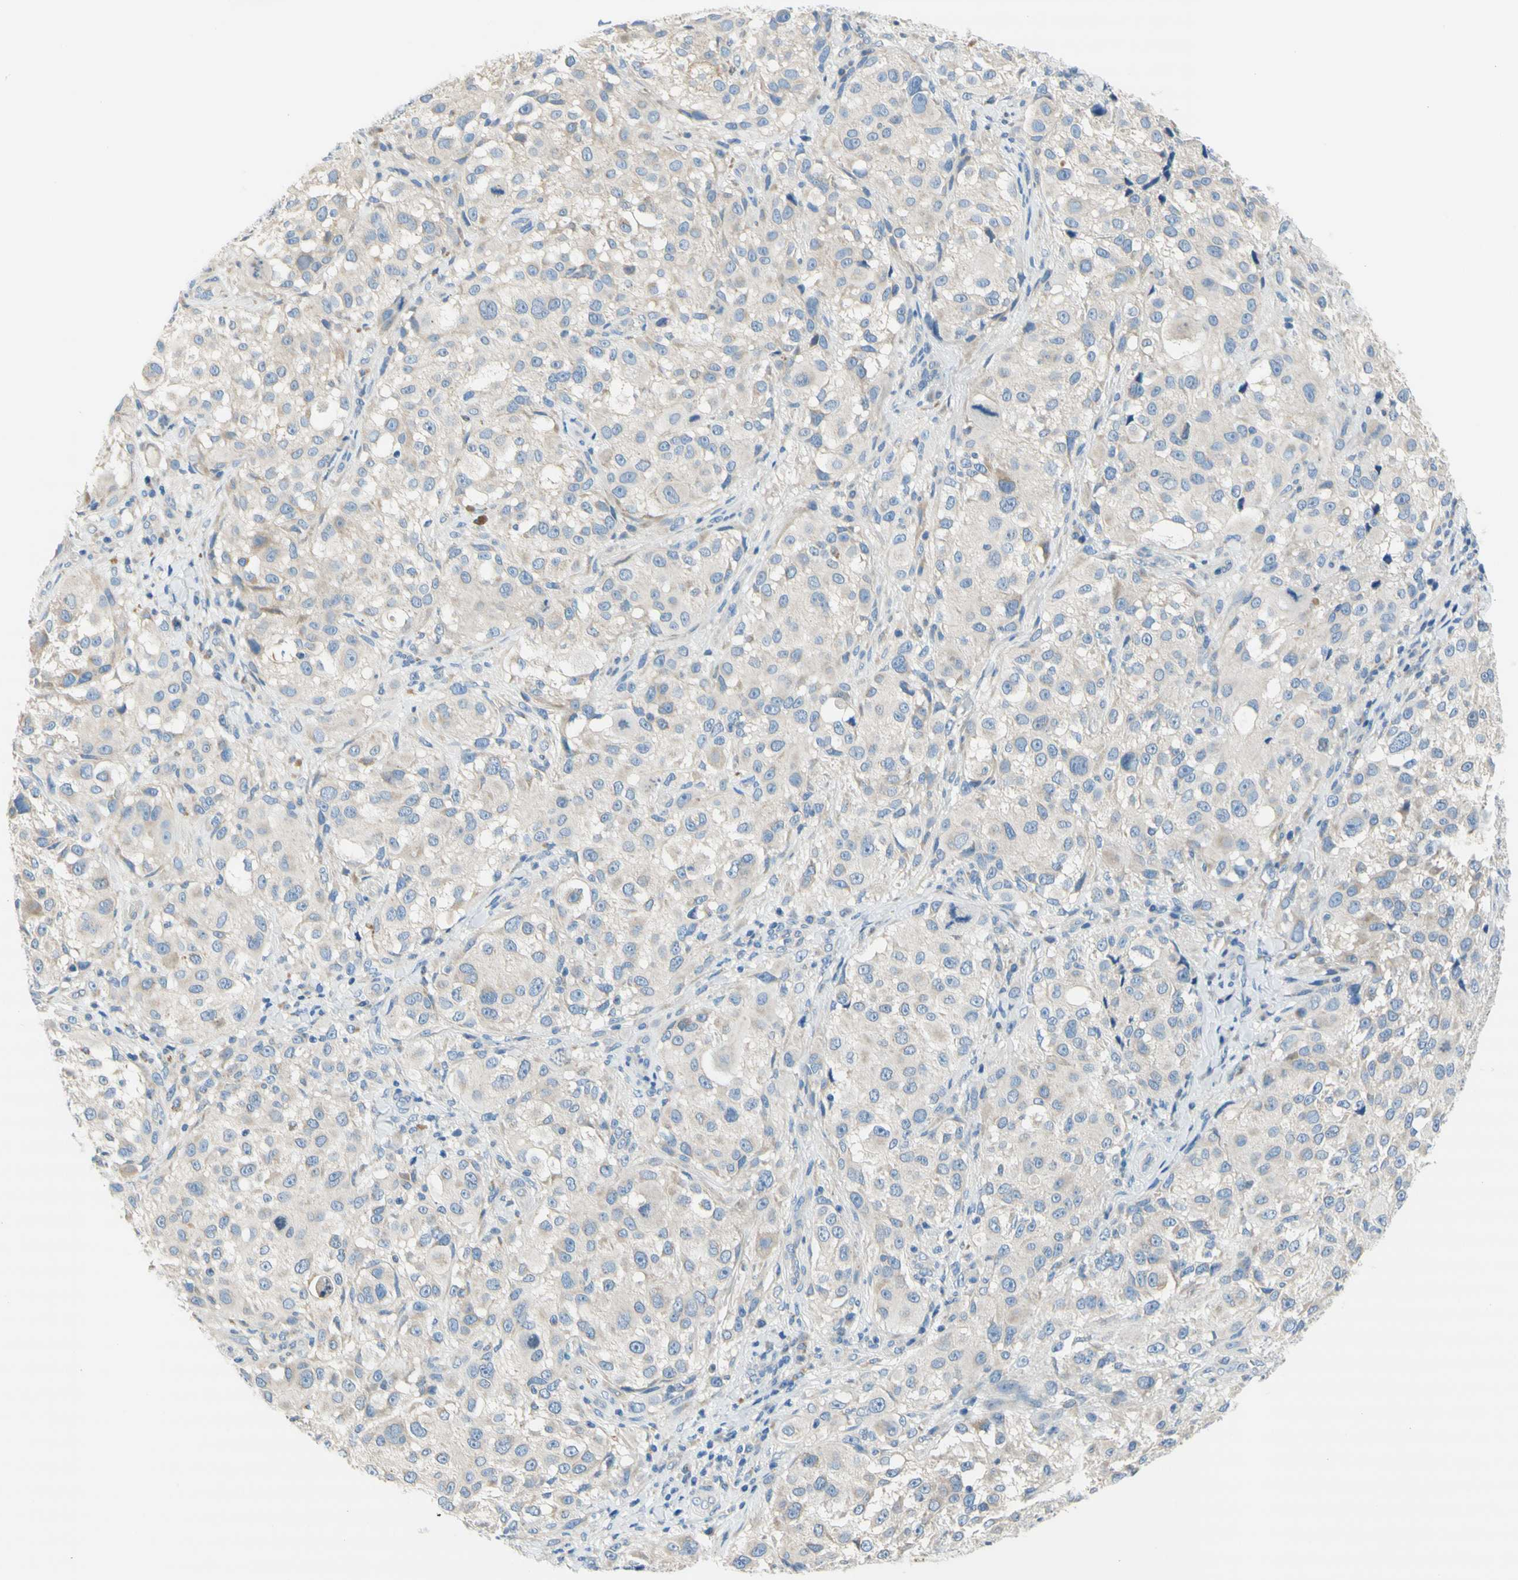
{"staining": {"intensity": "weak", "quantity": ">75%", "location": "cytoplasmic/membranous"}, "tissue": "melanoma", "cell_type": "Tumor cells", "image_type": "cancer", "snomed": [{"axis": "morphology", "description": "Necrosis, NOS"}, {"axis": "morphology", "description": "Malignant melanoma, NOS"}, {"axis": "topography", "description": "Skin"}], "caption": "Immunohistochemistry (IHC) of human malignant melanoma demonstrates low levels of weak cytoplasmic/membranous expression in about >75% of tumor cells.", "gene": "F3", "patient": {"sex": "female", "age": 87}}